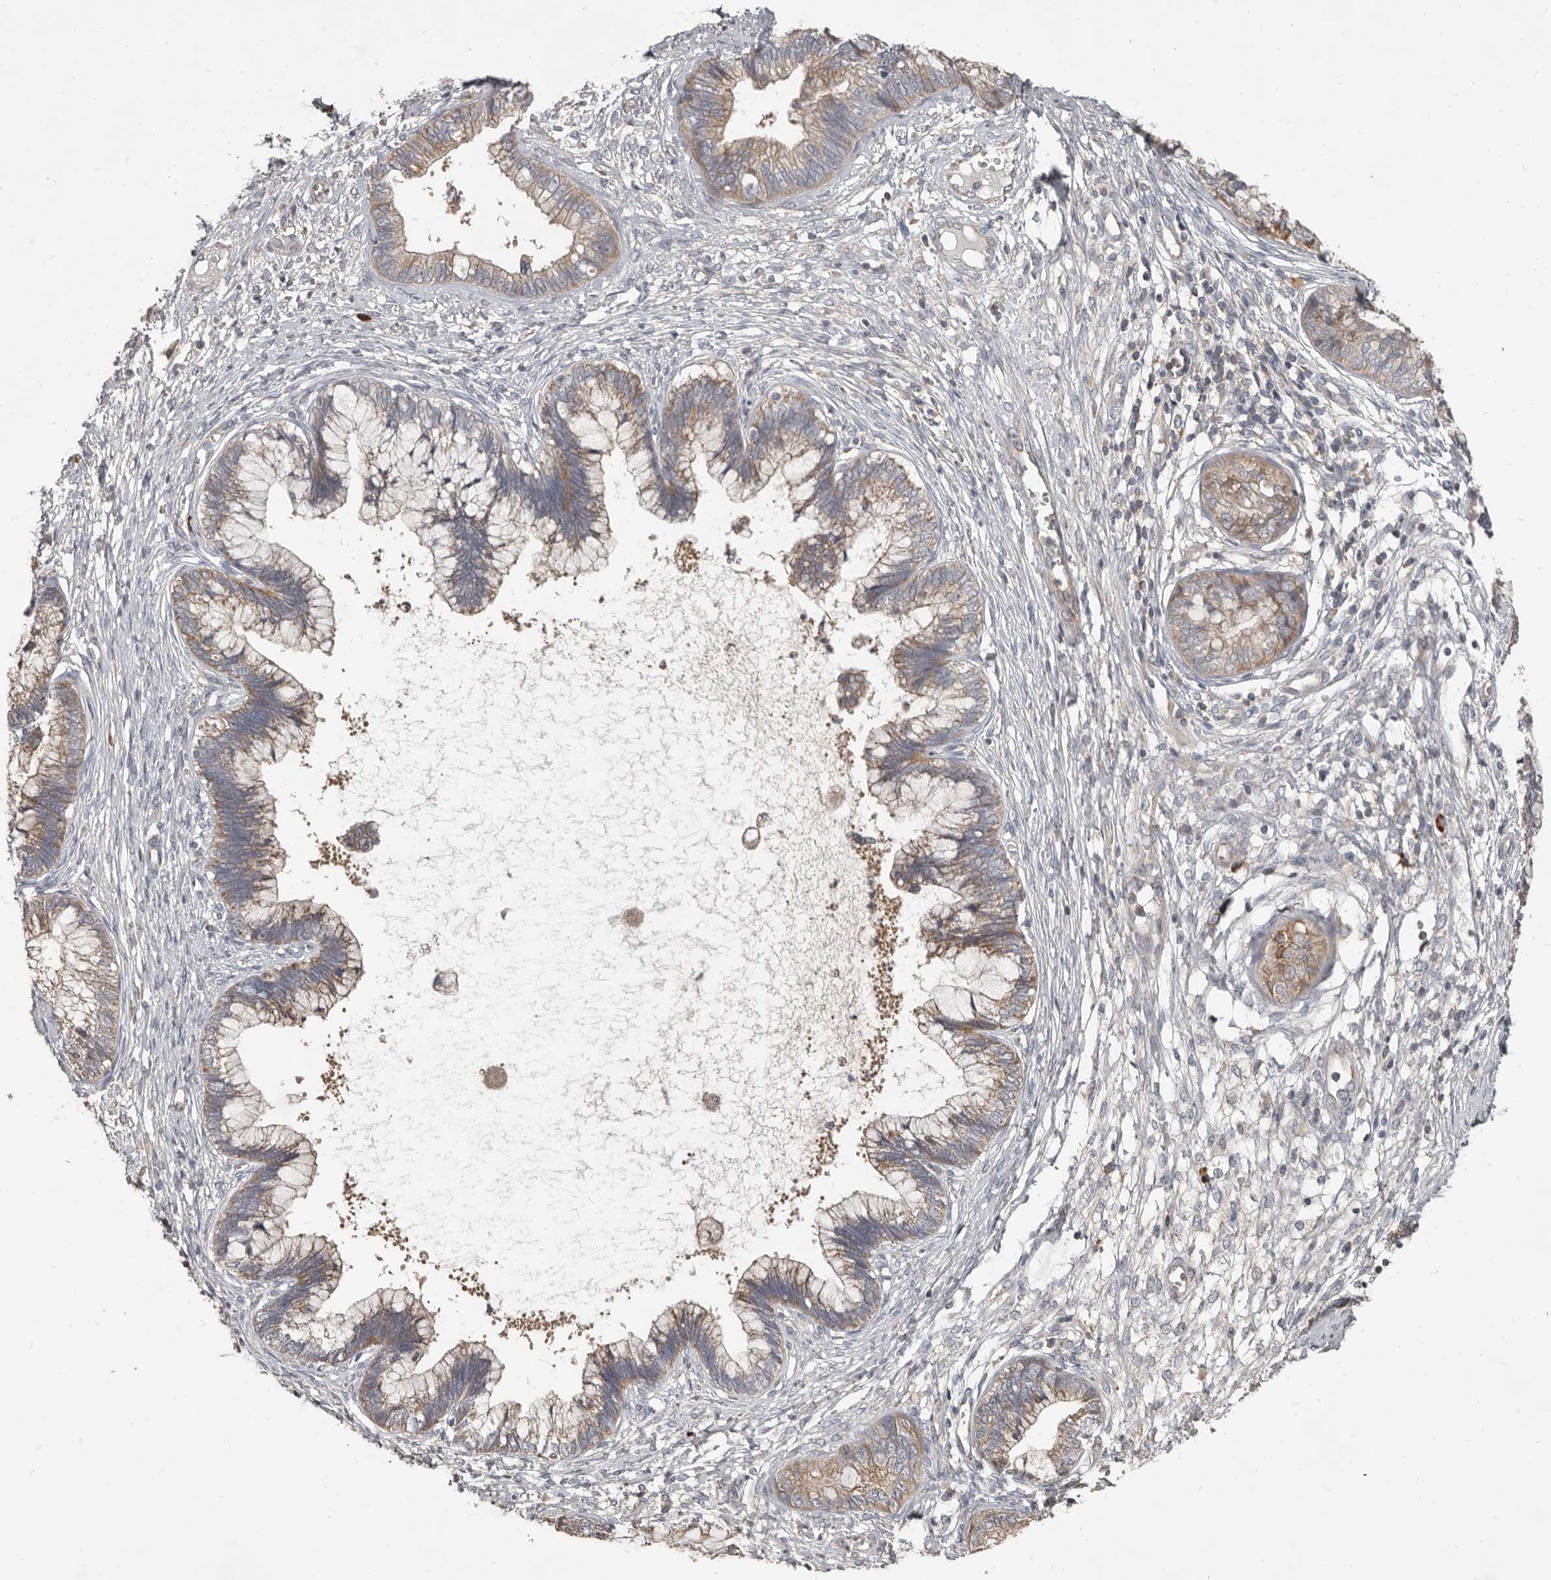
{"staining": {"intensity": "moderate", "quantity": ">75%", "location": "cytoplasmic/membranous"}, "tissue": "cervical cancer", "cell_type": "Tumor cells", "image_type": "cancer", "snomed": [{"axis": "morphology", "description": "Adenocarcinoma, NOS"}, {"axis": "topography", "description": "Cervix"}], "caption": "An image of human adenocarcinoma (cervical) stained for a protein shows moderate cytoplasmic/membranous brown staining in tumor cells. Using DAB (brown) and hematoxylin (blue) stains, captured at high magnification using brightfield microscopy.", "gene": "AKNAD1", "patient": {"sex": "female", "age": 44}}